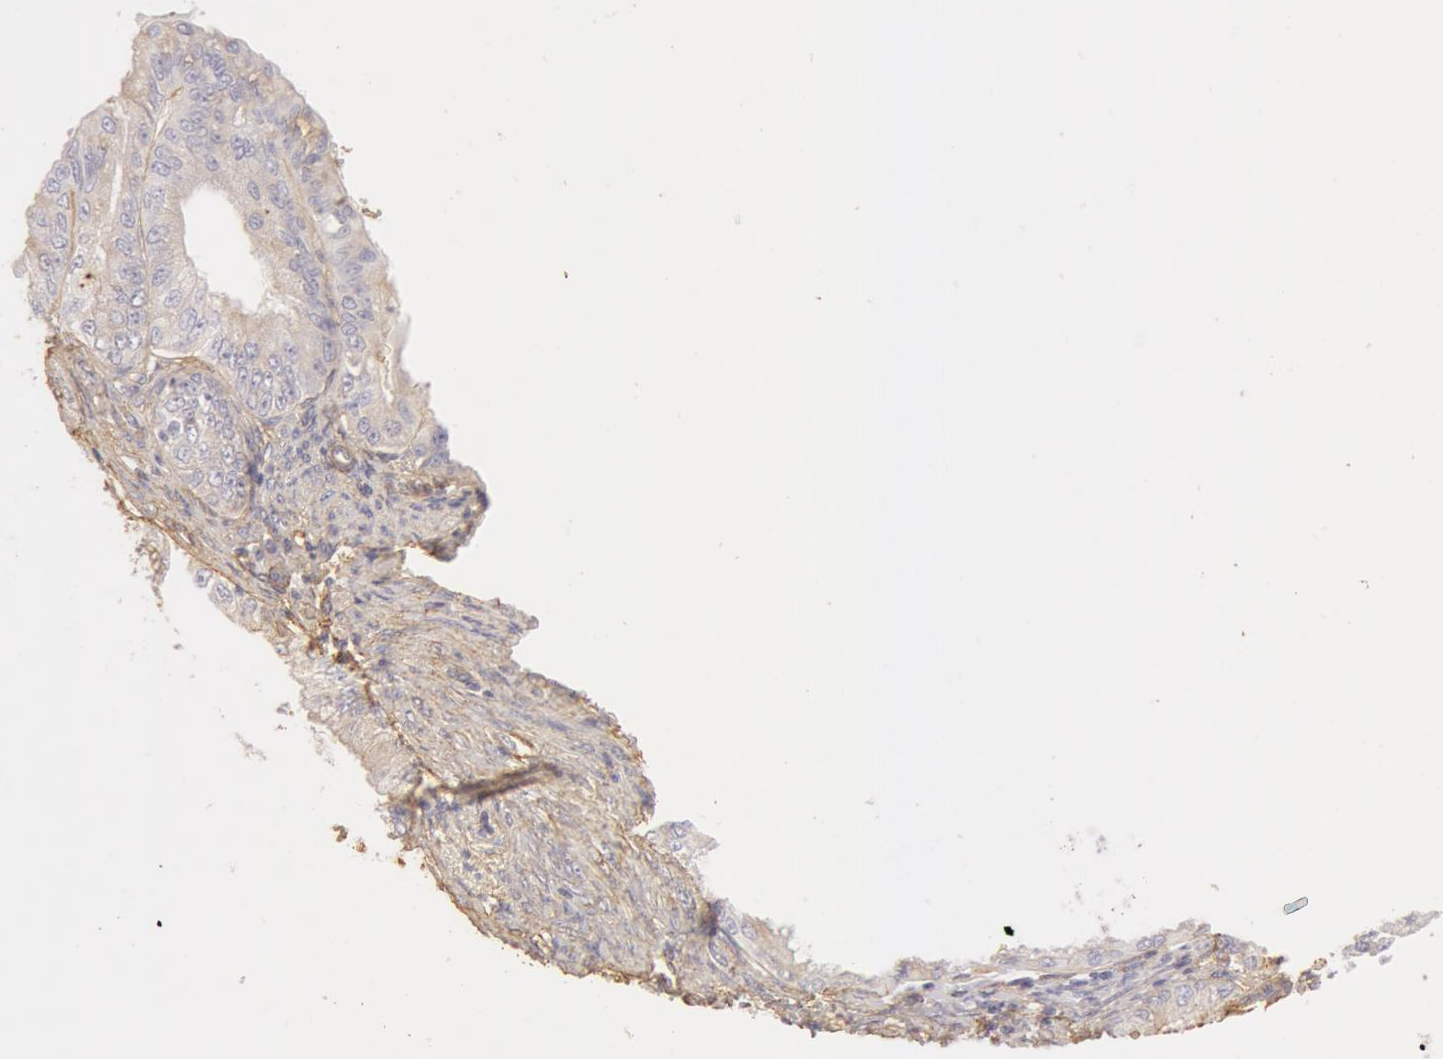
{"staining": {"intensity": "weak", "quantity": ">75%", "location": "cytoplasmic/membranous"}, "tissue": "endometrial cancer", "cell_type": "Tumor cells", "image_type": "cancer", "snomed": [{"axis": "morphology", "description": "Adenocarcinoma, NOS"}, {"axis": "topography", "description": "Endometrium"}], "caption": "Endometrial cancer (adenocarcinoma) stained with immunohistochemistry (IHC) displays weak cytoplasmic/membranous expression in about >75% of tumor cells.", "gene": "COL4A1", "patient": {"sex": "female", "age": 76}}